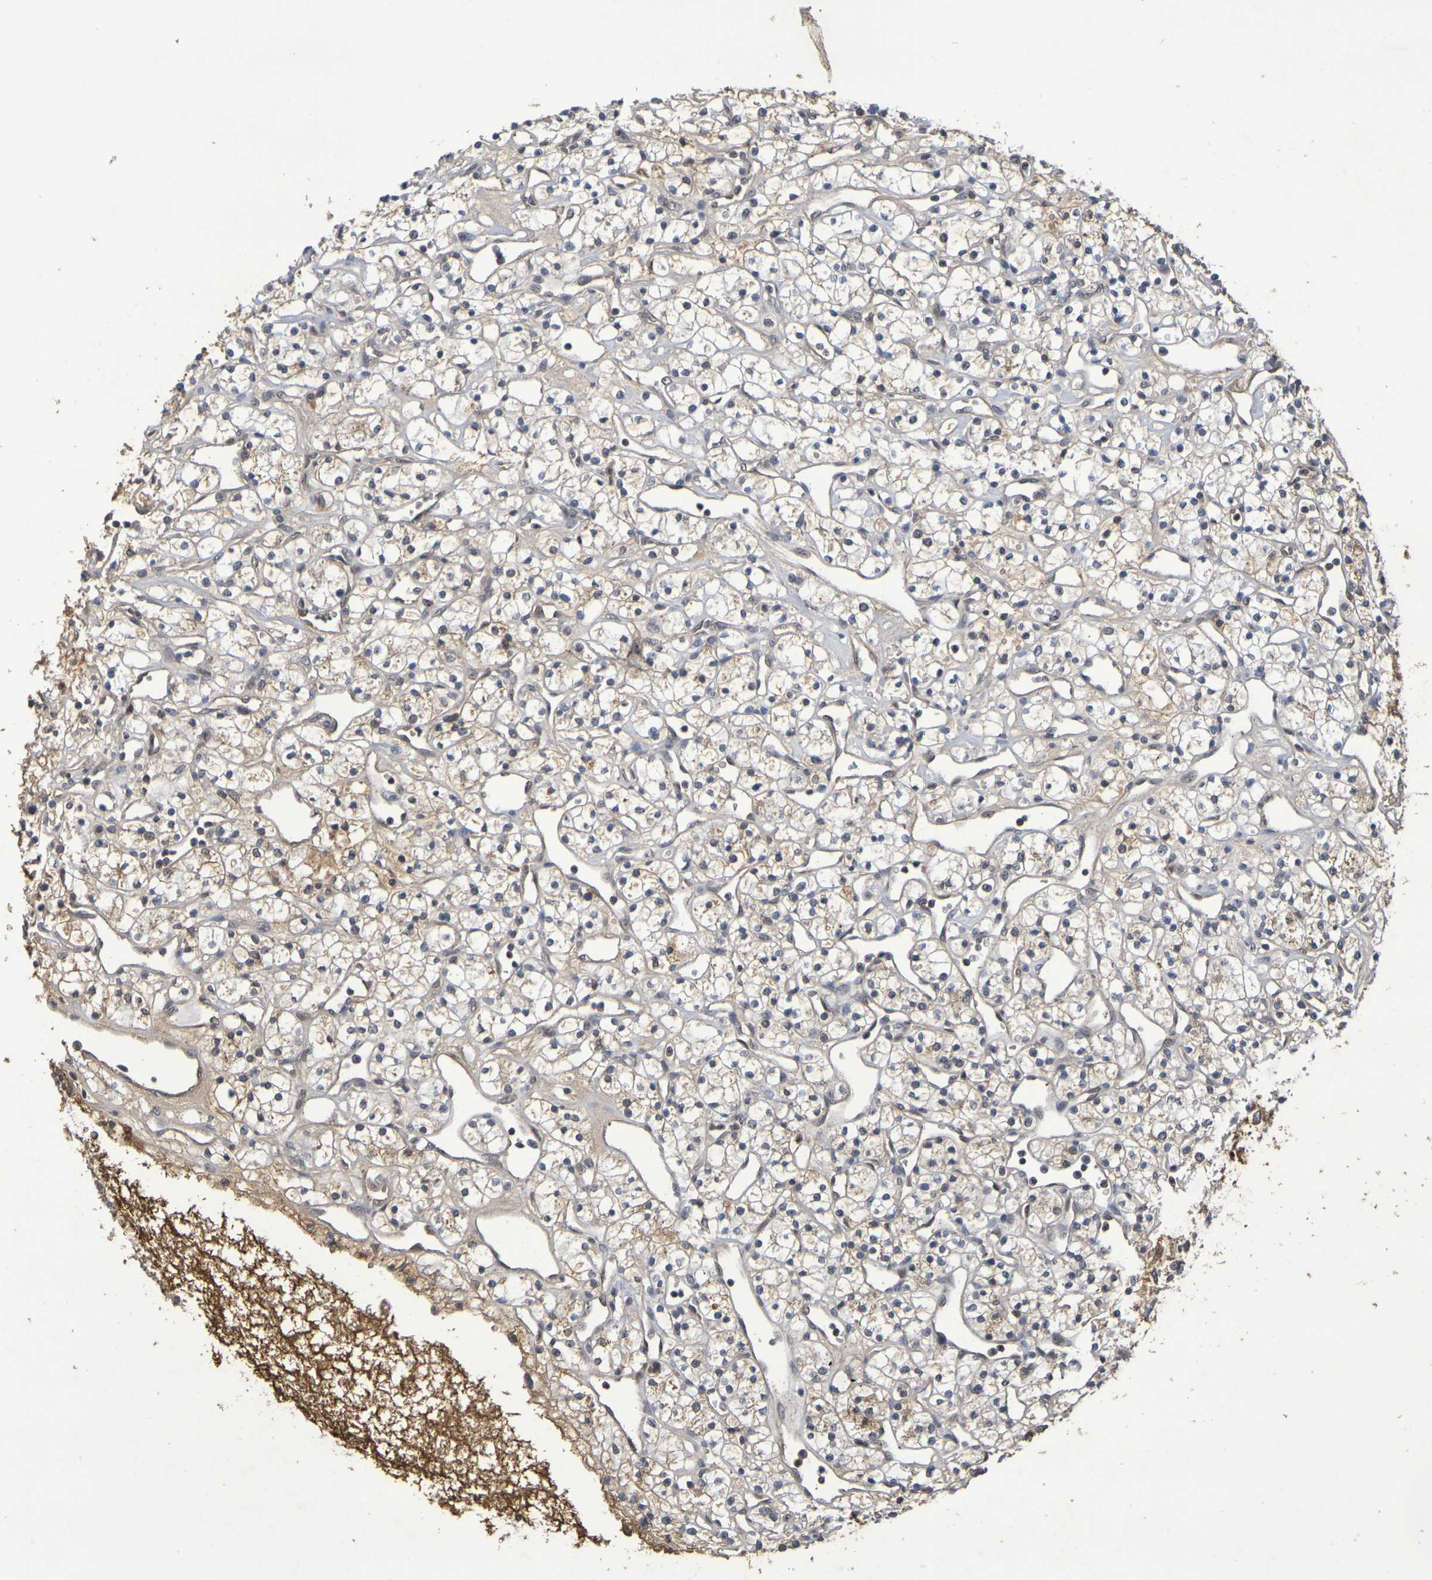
{"staining": {"intensity": "weak", "quantity": "25%-75%", "location": "cytoplasmic/membranous"}, "tissue": "renal cancer", "cell_type": "Tumor cells", "image_type": "cancer", "snomed": [{"axis": "morphology", "description": "Adenocarcinoma, NOS"}, {"axis": "topography", "description": "Kidney"}], "caption": "Immunohistochemistry (IHC) photomicrograph of neoplastic tissue: human renal cancer stained using immunohistochemistry demonstrates low levels of weak protein expression localized specifically in the cytoplasmic/membranous of tumor cells, appearing as a cytoplasmic/membranous brown color.", "gene": "TERF2", "patient": {"sex": "female", "age": 60}}